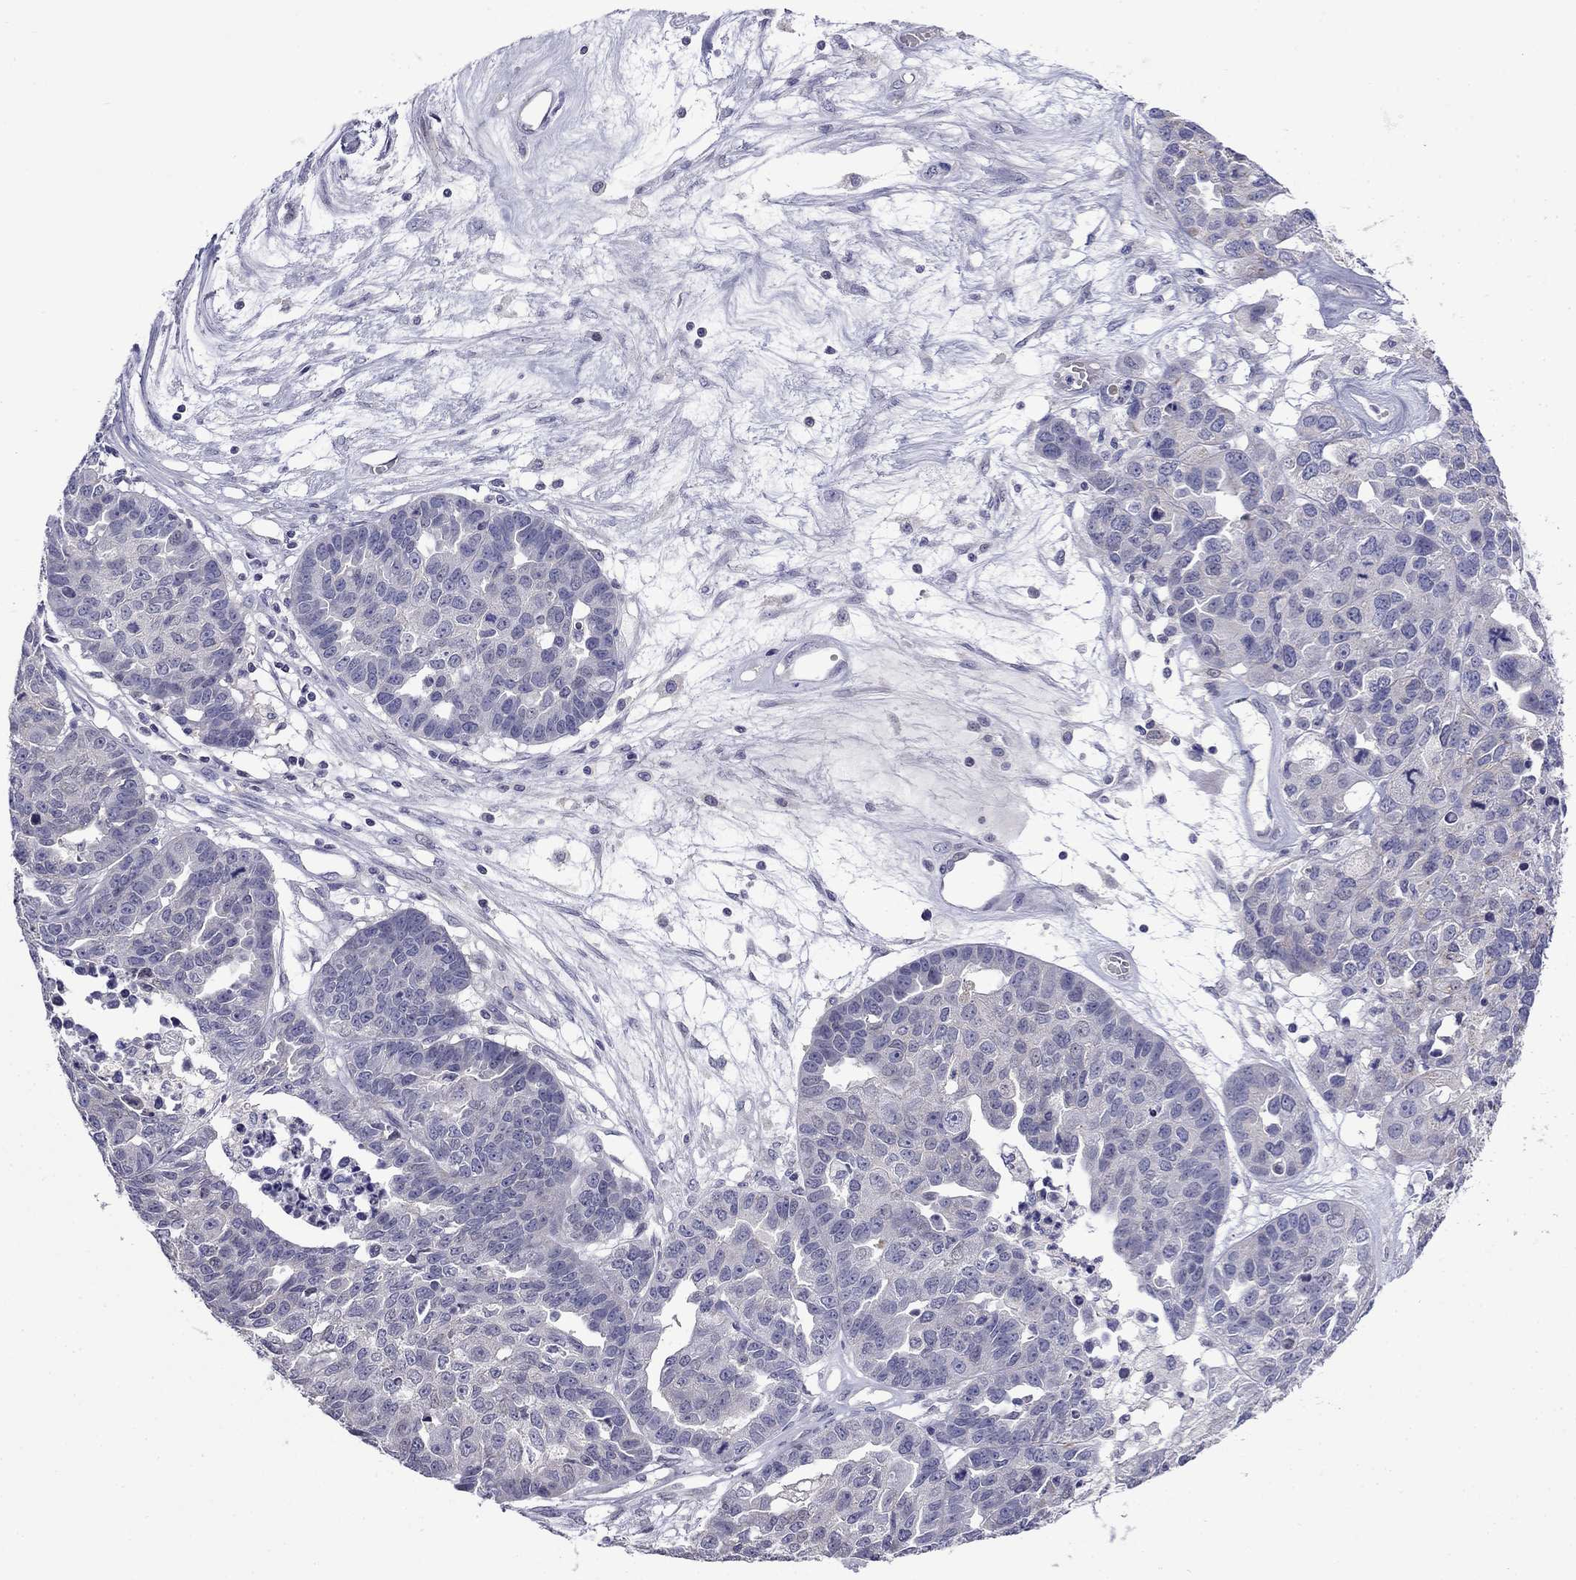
{"staining": {"intensity": "negative", "quantity": "none", "location": "none"}, "tissue": "ovarian cancer", "cell_type": "Tumor cells", "image_type": "cancer", "snomed": [{"axis": "morphology", "description": "Cystadenocarcinoma, serous, NOS"}, {"axis": "topography", "description": "Ovary"}], "caption": "The micrograph reveals no staining of tumor cells in serous cystadenocarcinoma (ovarian). (DAB immunohistochemistry (IHC), high magnification).", "gene": "PRR18", "patient": {"sex": "female", "age": 87}}